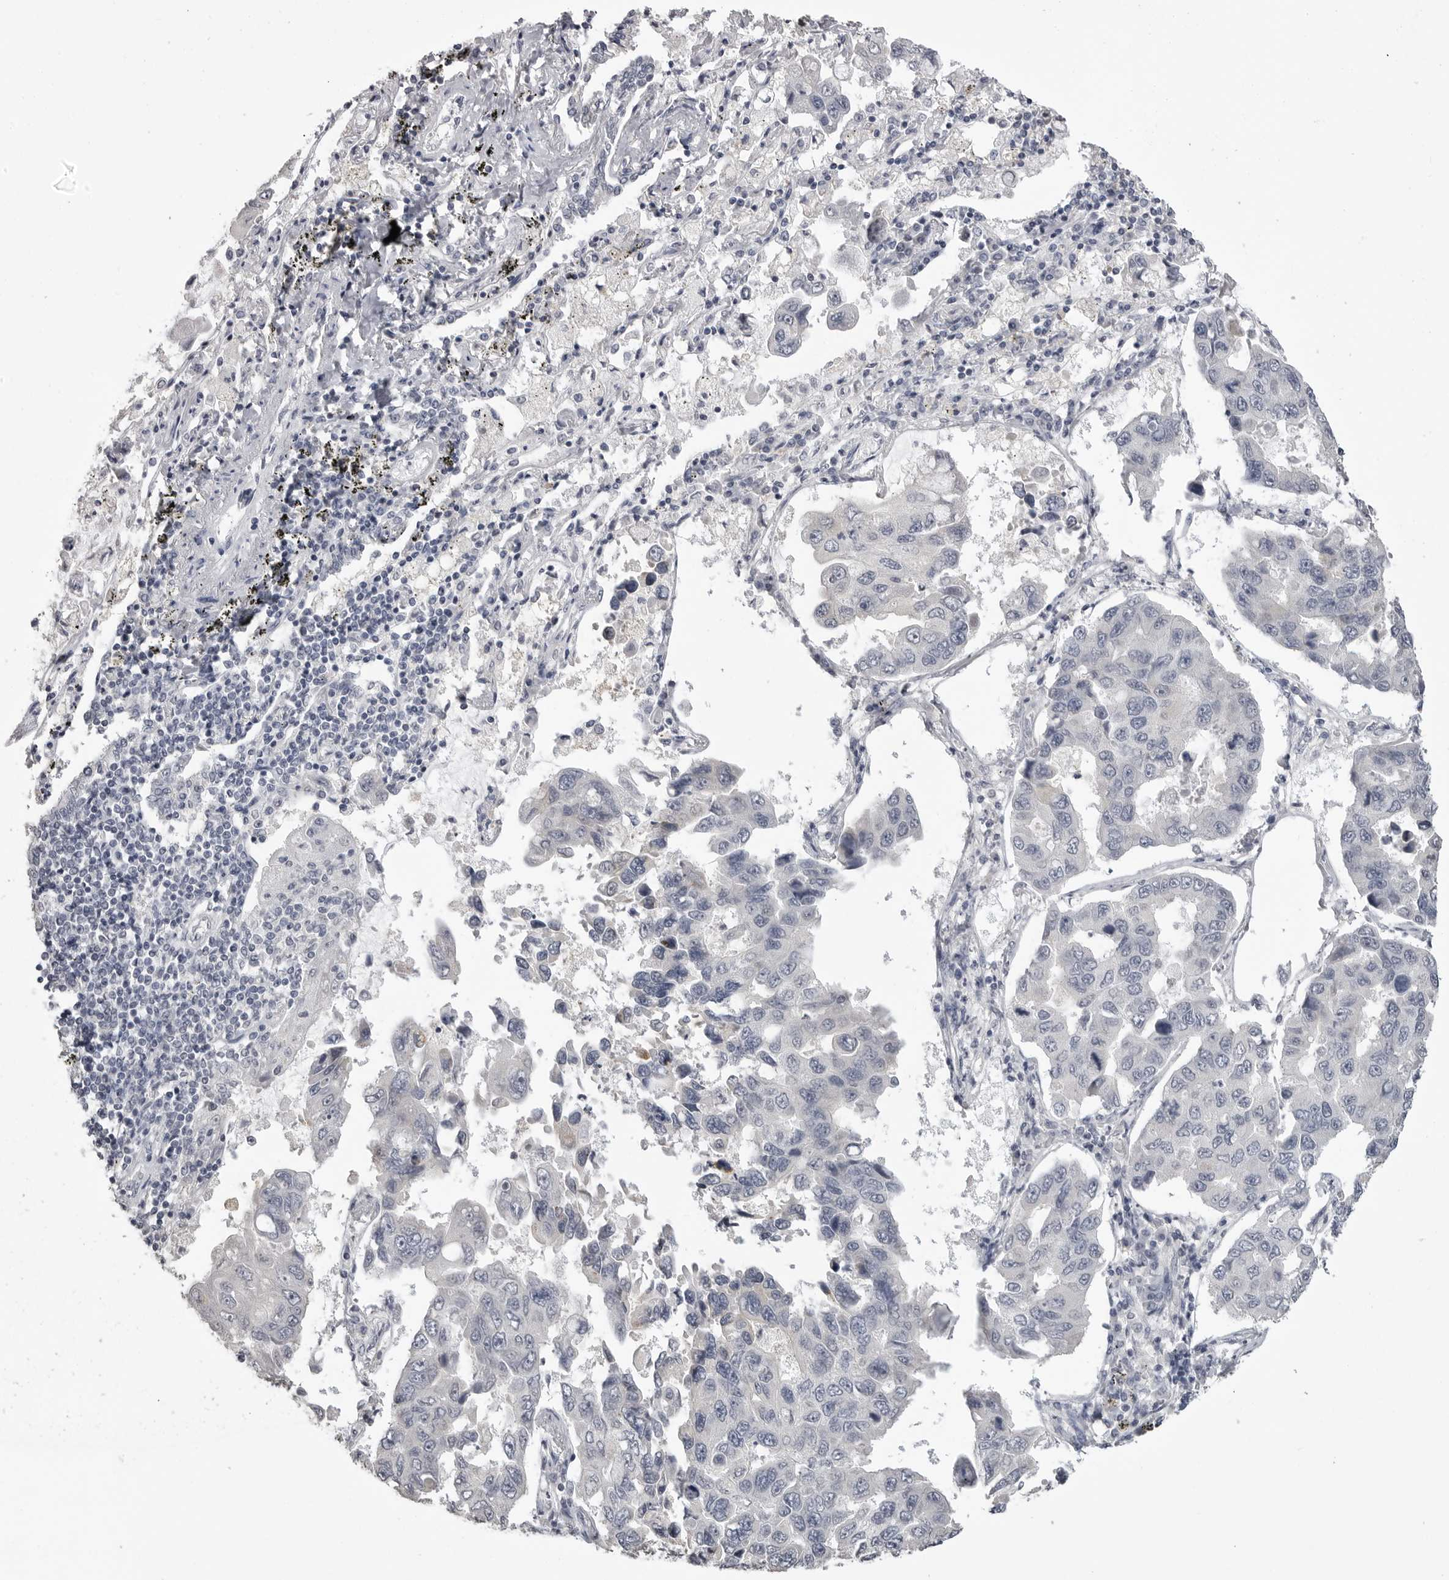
{"staining": {"intensity": "negative", "quantity": "none", "location": "none"}, "tissue": "lung cancer", "cell_type": "Tumor cells", "image_type": "cancer", "snomed": [{"axis": "morphology", "description": "Adenocarcinoma, NOS"}, {"axis": "topography", "description": "Lung"}], "caption": "An image of lung adenocarcinoma stained for a protein exhibits no brown staining in tumor cells. (Brightfield microscopy of DAB (3,3'-diaminobenzidine) IHC at high magnification).", "gene": "GPN2", "patient": {"sex": "male", "age": 64}}